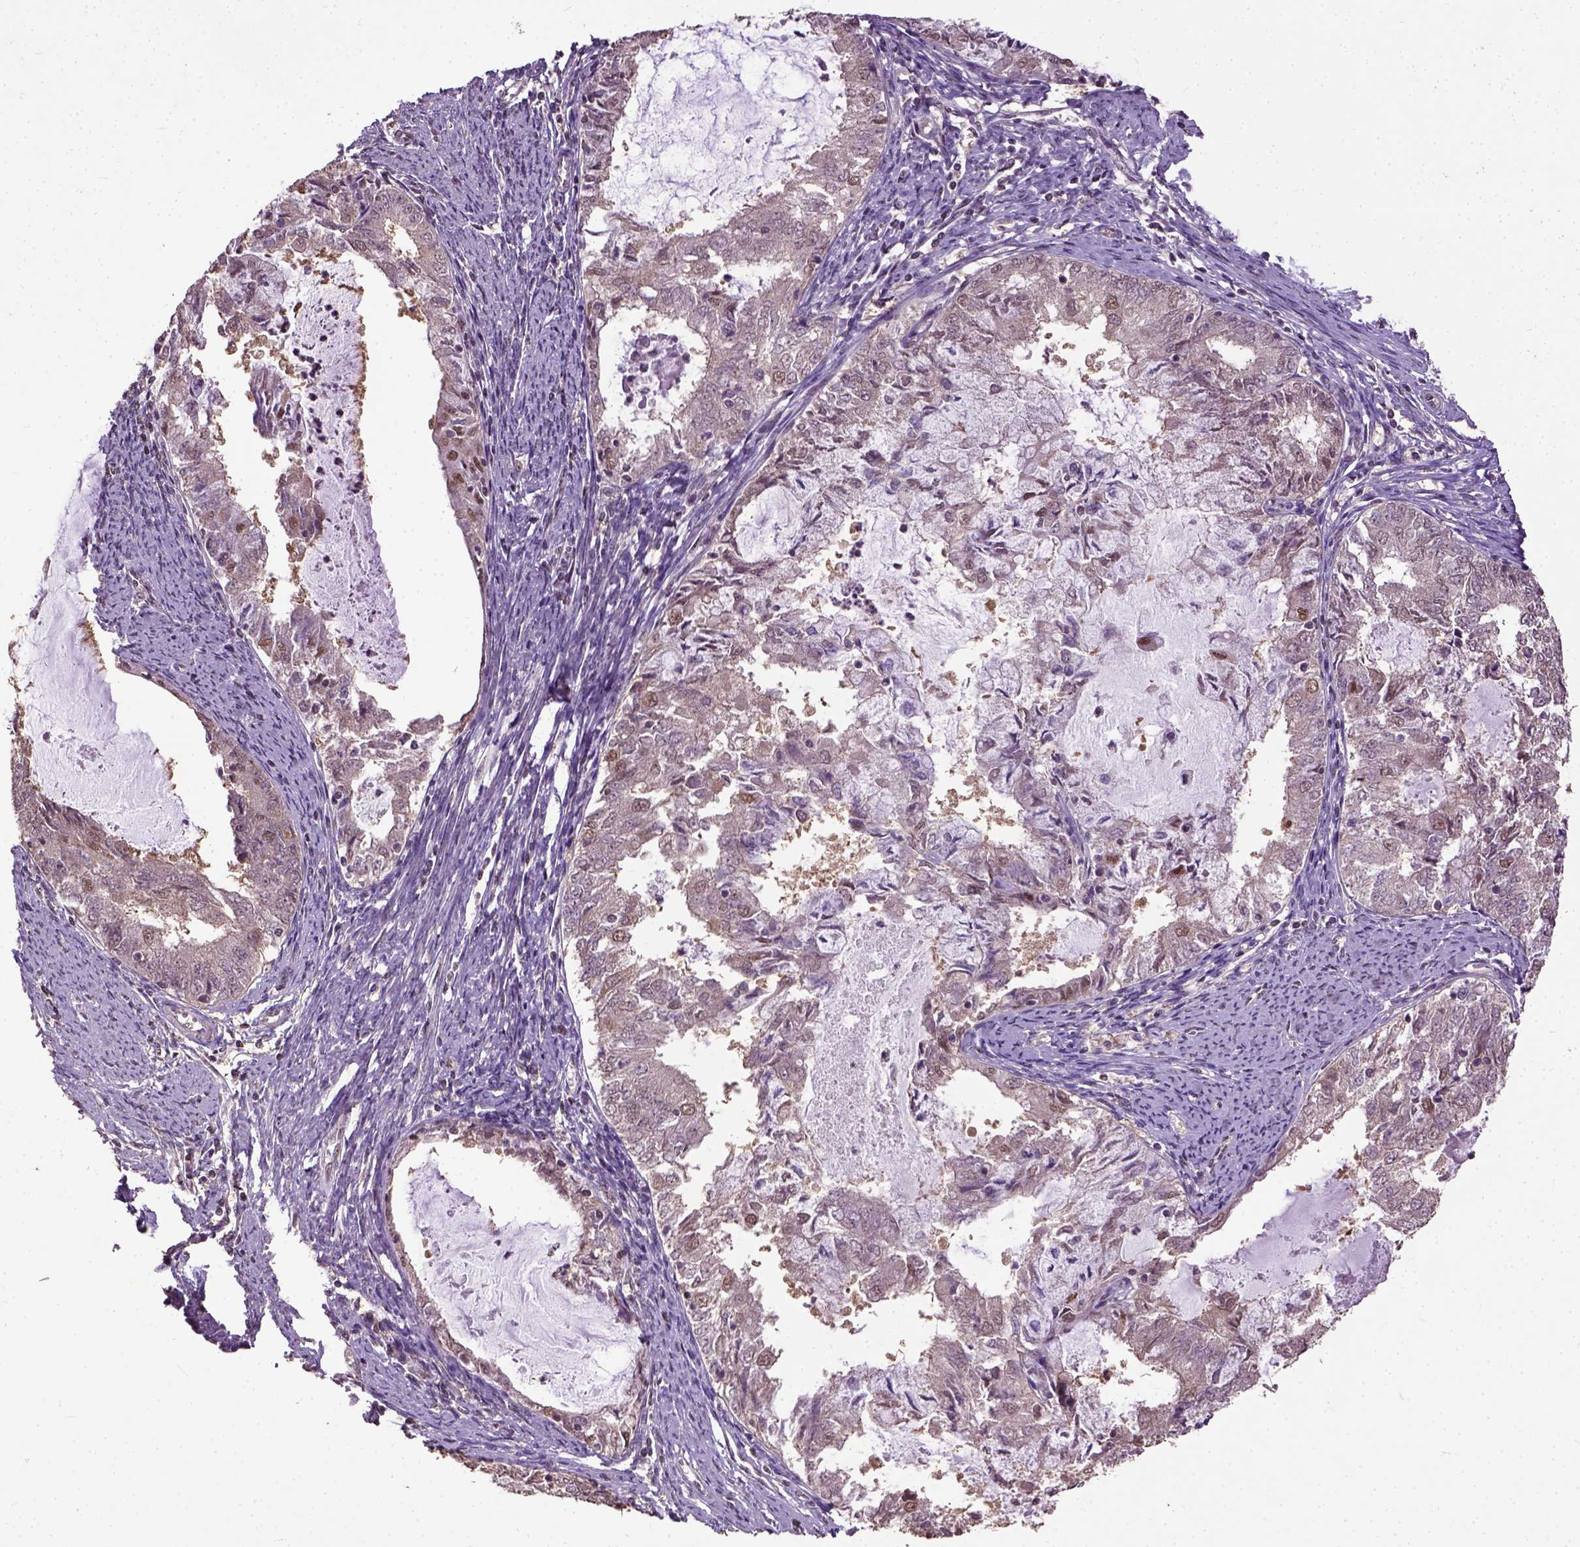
{"staining": {"intensity": "moderate", "quantity": "<25%", "location": "nuclear"}, "tissue": "endometrial cancer", "cell_type": "Tumor cells", "image_type": "cancer", "snomed": [{"axis": "morphology", "description": "Adenocarcinoma, NOS"}, {"axis": "topography", "description": "Endometrium"}], "caption": "Moderate nuclear expression for a protein is present in approximately <25% of tumor cells of adenocarcinoma (endometrial) using IHC.", "gene": "UBA3", "patient": {"sex": "female", "age": 57}}